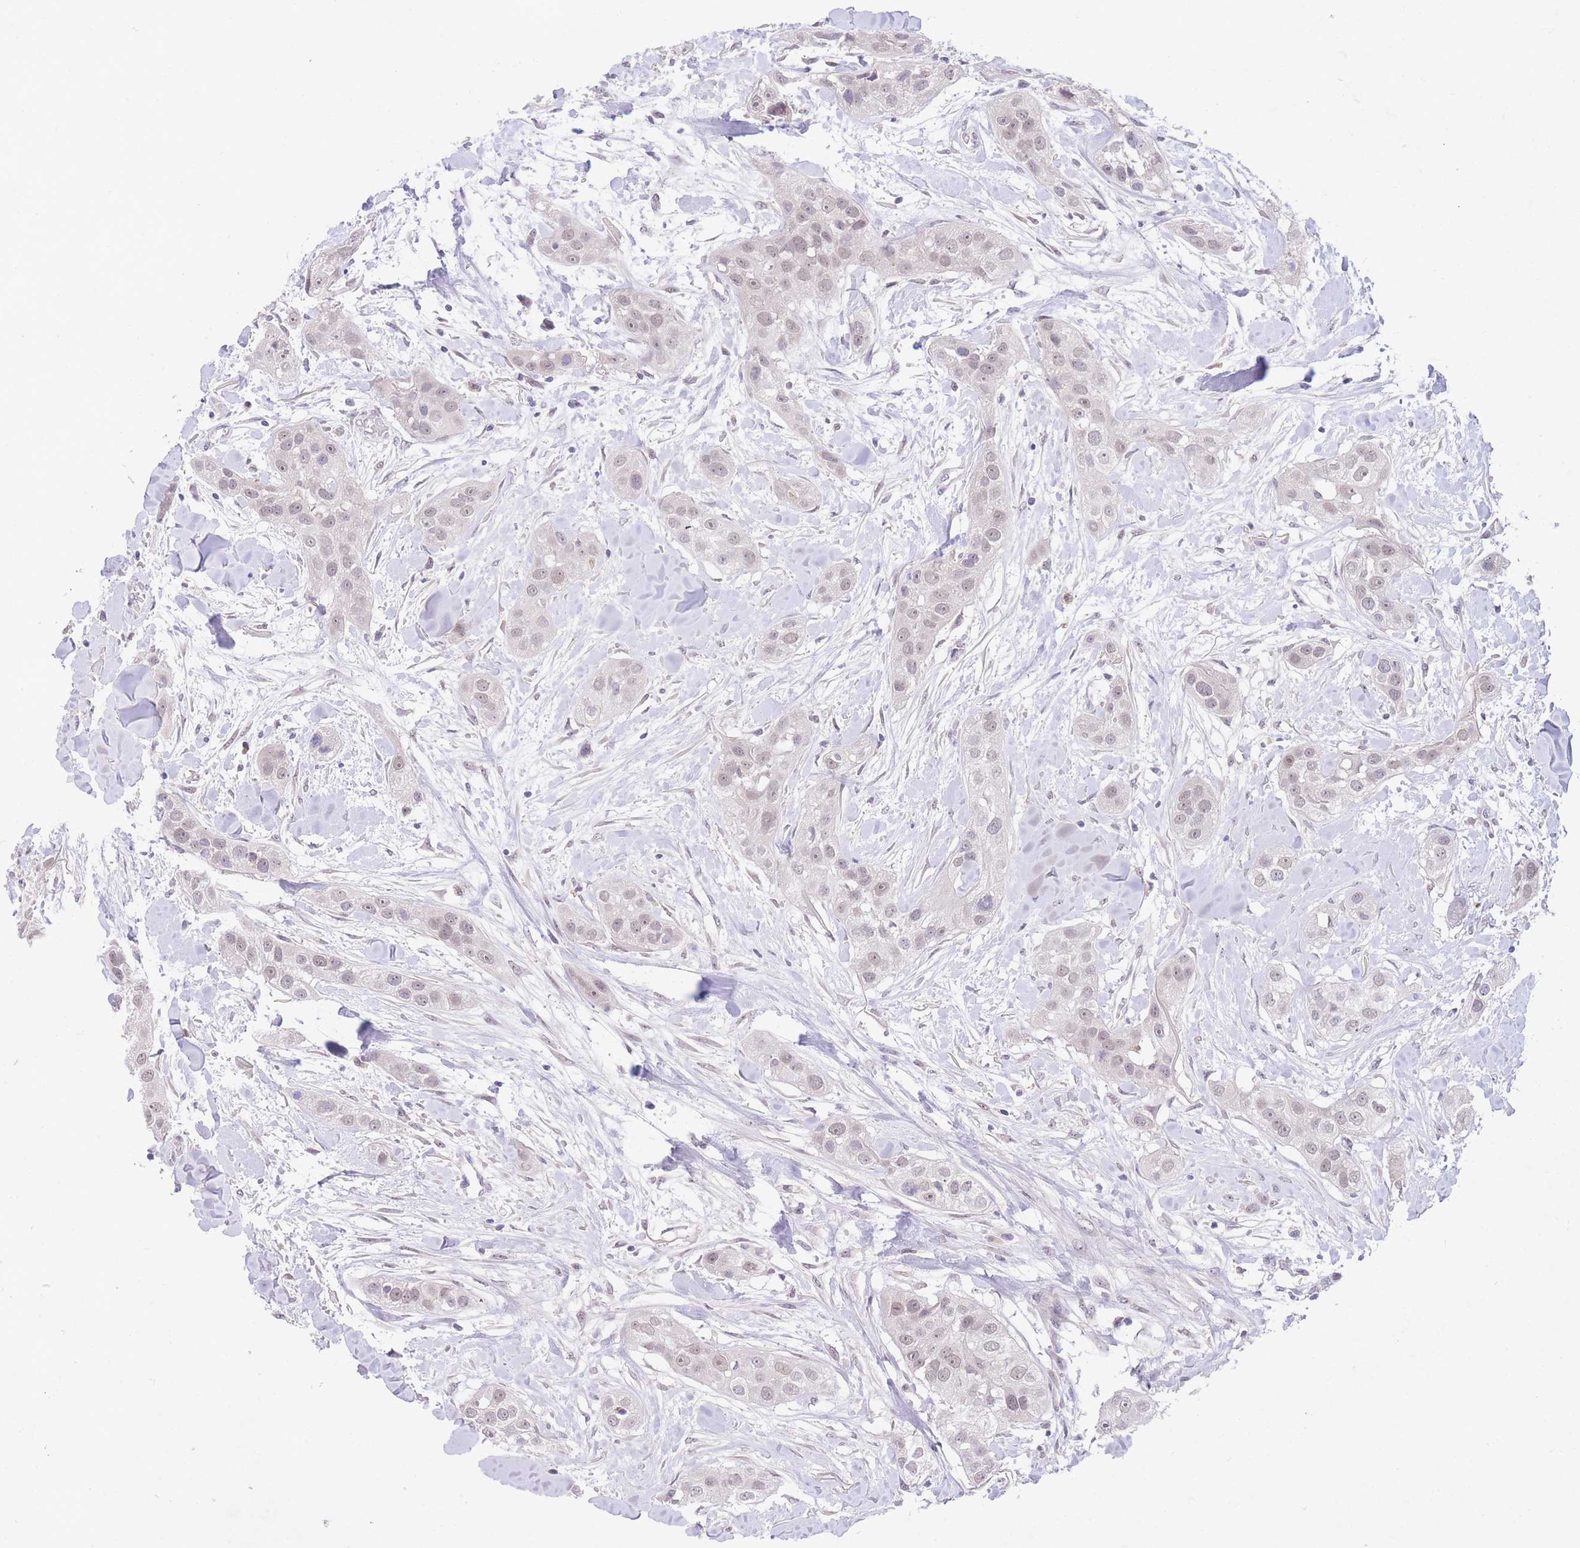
{"staining": {"intensity": "weak", "quantity": "25%-75%", "location": "nuclear"}, "tissue": "head and neck cancer", "cell_type": "Tumor cells", "image_type": "cancer", "snomed": [{"axis": "morphology", "description": "Normal tissue, NOS"}, {"axis": "morphology", "description": "Squamous cell carcinoma, NOS"}, {"axis": "topography", "description": "Skeletal muscle"}, {"axis": "topography", "description": "Head-Neck"}], "caption": "Brown immunohistochemical staining in head and neck cancer reveals weak nuclear positivity in approximately 25%-75% of tumor cells.", "gene": "SLC25A33", "patient": {"sex": "male", "age": 51}}